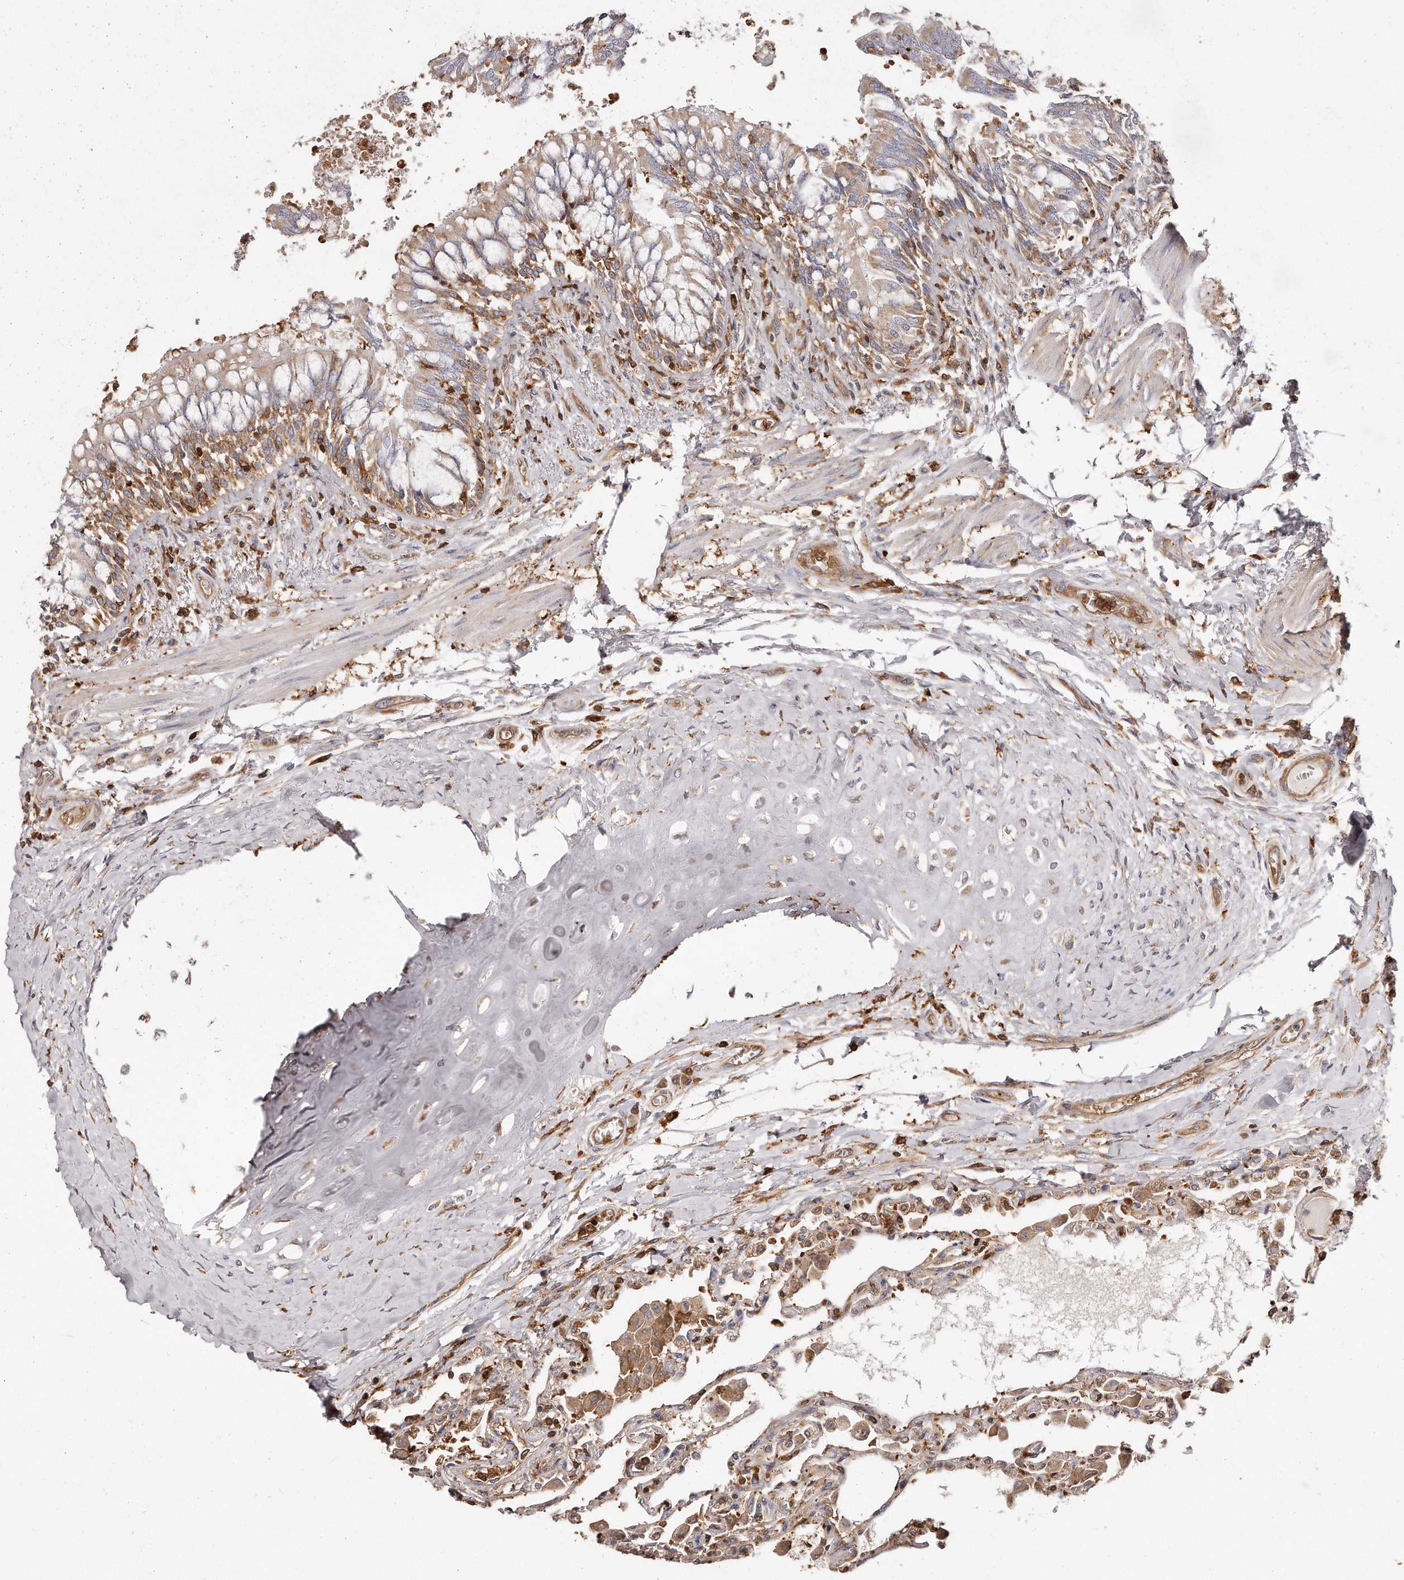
{"staining": {"intensity": "moderate", "quantity": "25%-75%", "location": "cytoplasmic/membranous"}, "tissue": "lung", "cell_type": "Alveolar cells", "image_type": "normal", "snomed": [{"axis": "morphology", "description": "Normal tissue, NOS"}, {"axis": "topography", "description": "Bronchus"}, {"axis": "topography", "description": "Lung"}], "caption": "An immunohistochemistry (IHC) micrograph of normal tissue is shown. Protein staining in brown shows moderate cytoplasmic/membranous positivity in lung within alveolar cells.", "gene": "CAP1", "patient": {"sex": "female", "age": 49}}